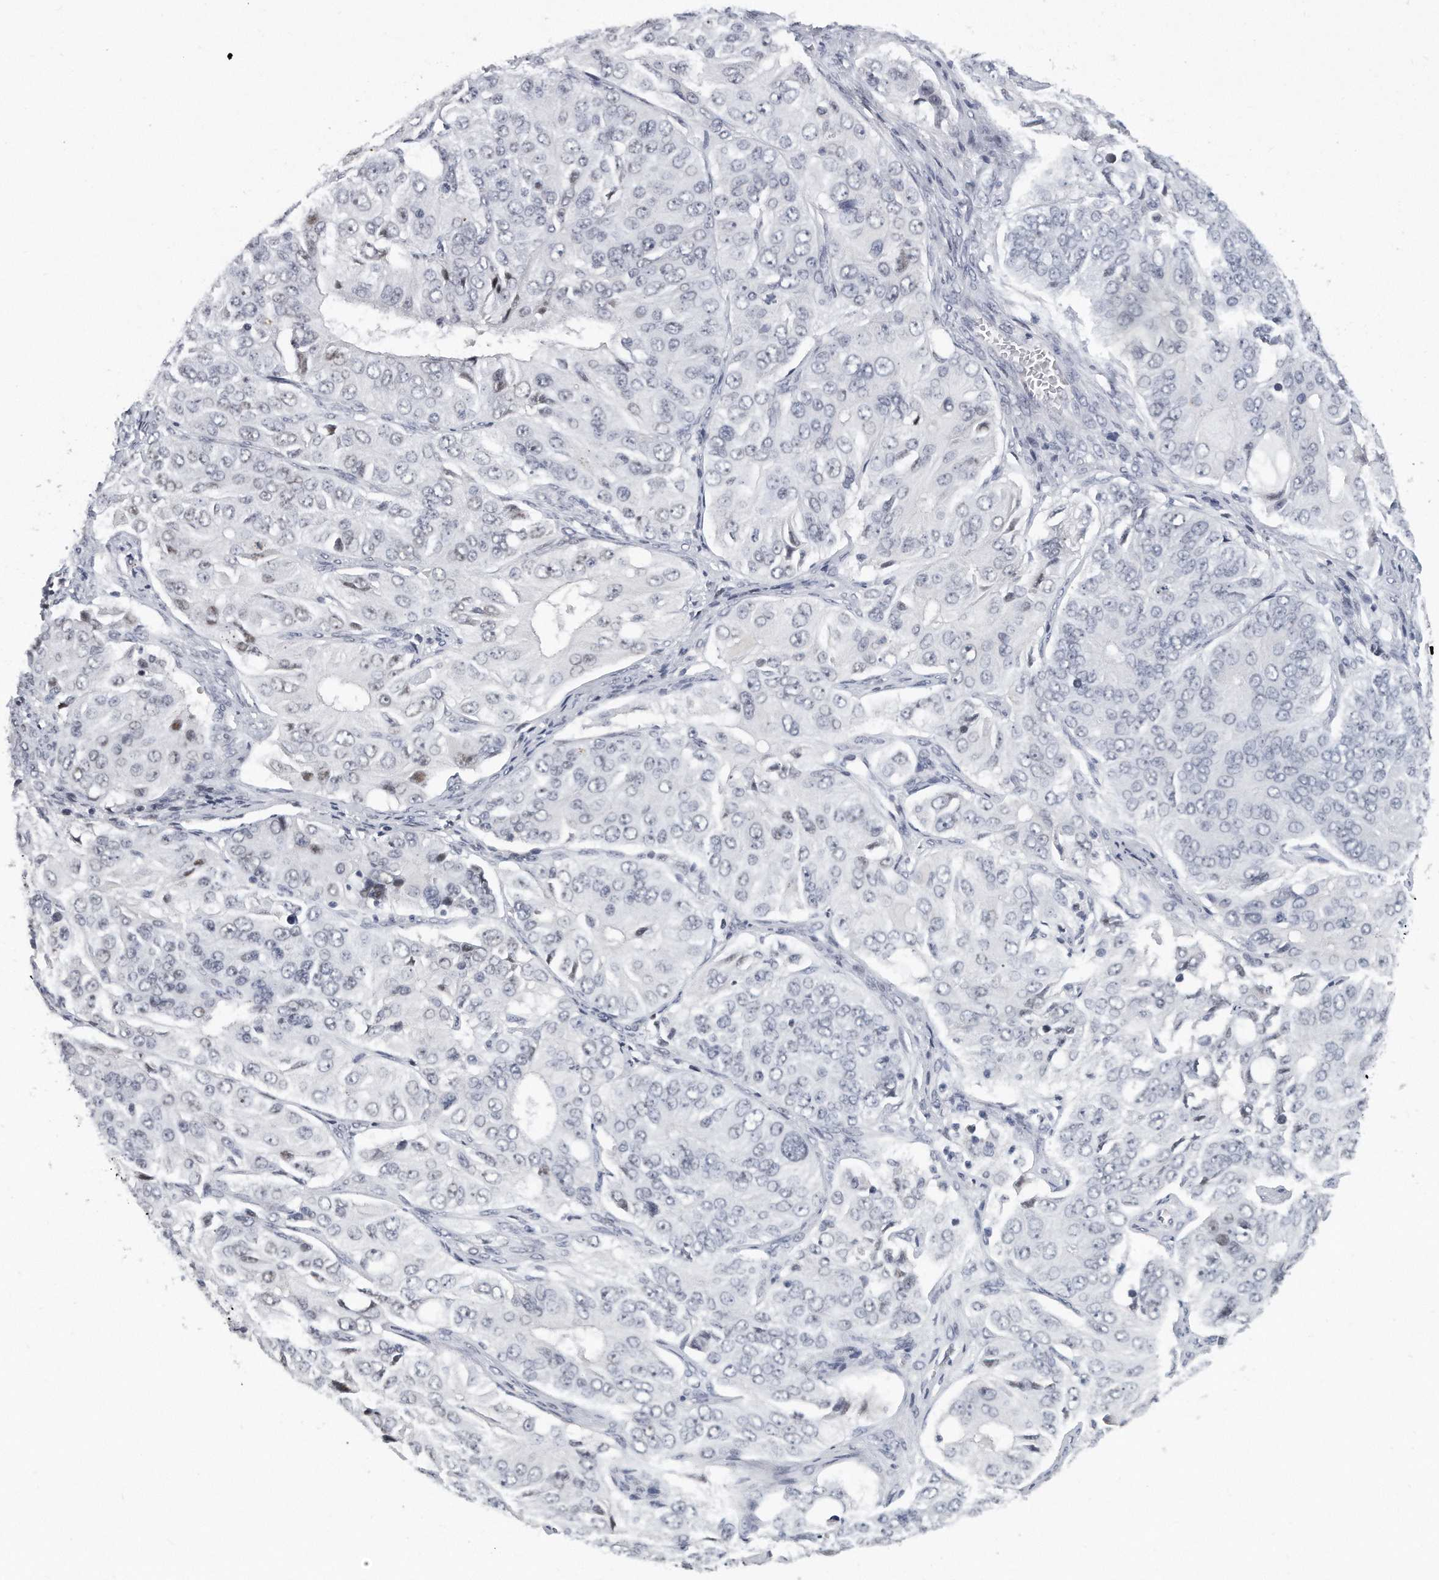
{"staining": {"intensity": "negative", "quantity": "none", "location": "none"}, "tissue": "ovarian cancer", "cell_type": "Tumor cells", "image_type": "cancer", "snomed": [{"axis": "morphology", "description": "Carcinoma, endometroid"}, {"axis": "topography", "description": "Ovary"}], "caption": "Immunohistochemical staining of human ovarian cancer (endometroid carcinoma) displays no significant expression in tumor cells.", "gene": "TFCP2L1", "patient": {"sex": "female", "age": 51}}